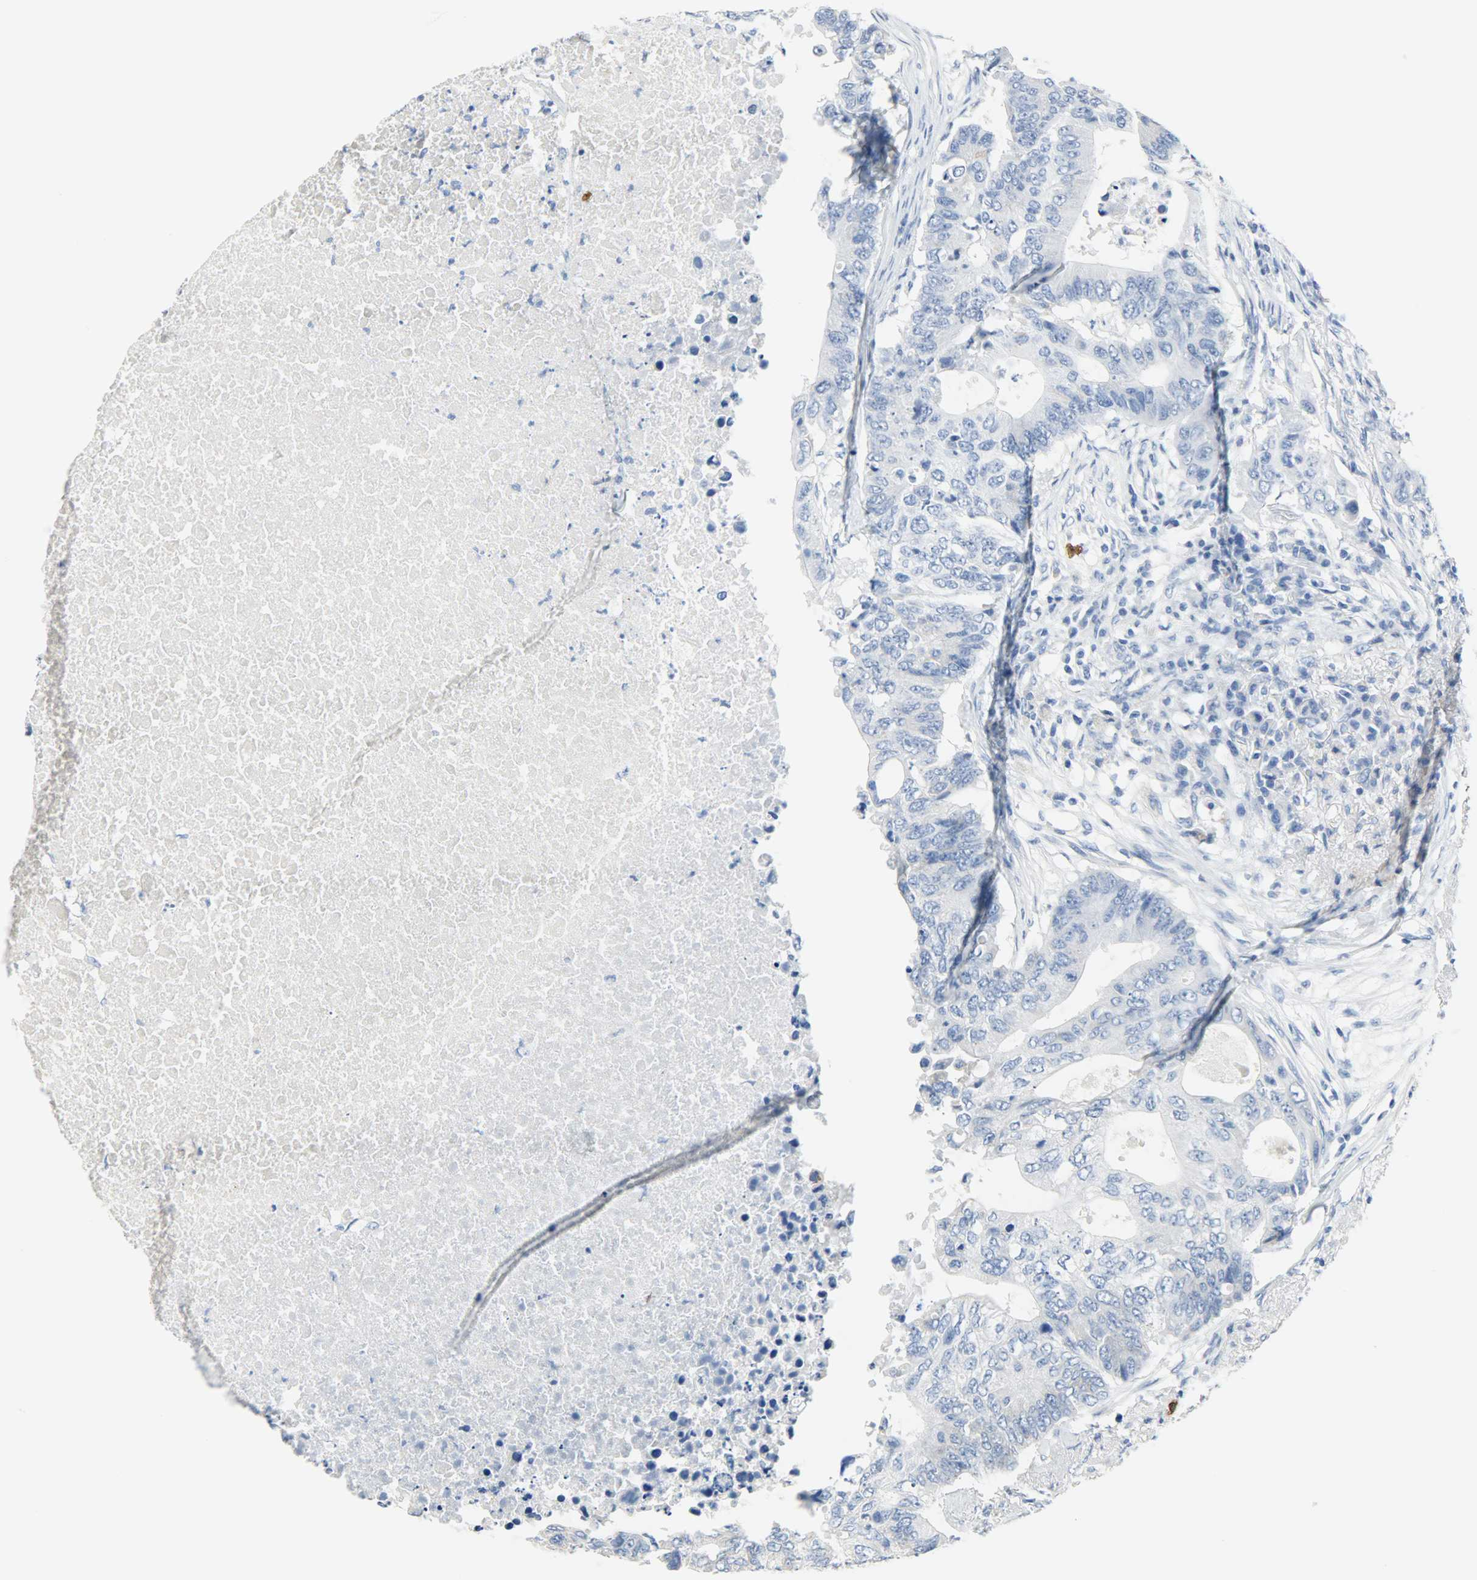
{"staining": {"intensity": "negative", "quantity": "none", "location": "none"}, "tissue": "colorectal cancer", "cell_type": "Tumor cells", "image_type": "cancer", "snomed": [{"axis": "morphology", "description": "Adenocarcinoma, NOS"}, {"axis": "topography", "description": "Colon"}], "caption": "A high-resolution photomicrograph shows IHC staining of adenocarcinoma (colorectal), which demonstrates no significant positivity in tumor cells.", "gene": "CEBPE", "patient": {"sex": "male", "age": 71}}